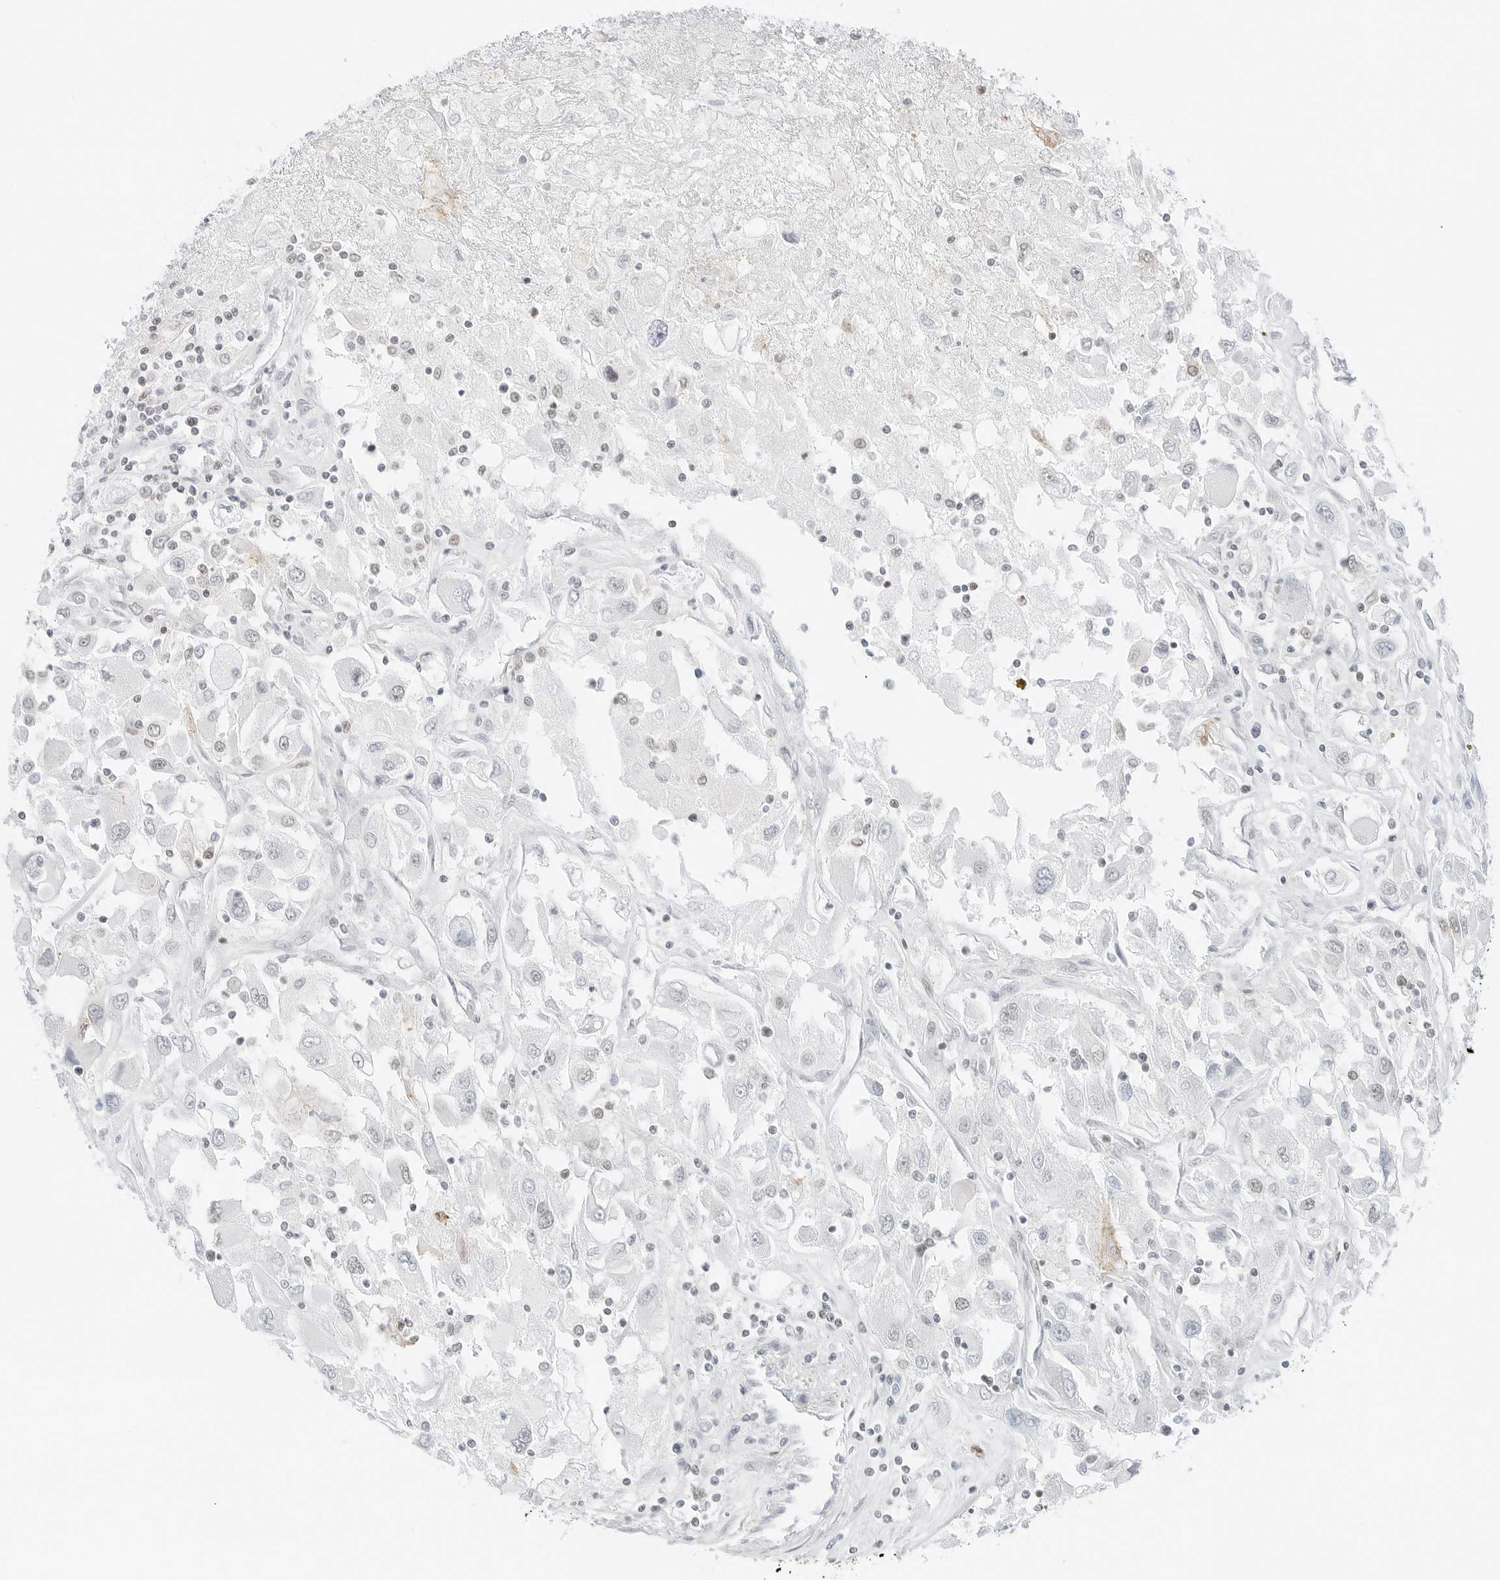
{"staining": {"intensity": "negative", "quantity": "none", "location": "none"}, "tissue": "renal cancer", "cell_type": "Tumor cells", "image_type": "cancer", "snomed": [{"axis": "morphology", "description": "Adenocarcinoma, NOS"}, {"axis": "topography", "description": "Kidney"}], "caption": "The photomicrograph shows no significant staining in tumor cells of renal cancer (adenocarcinoma).", "gene": "CRTC2", "patient": {"sex": "female", "age": 52}}